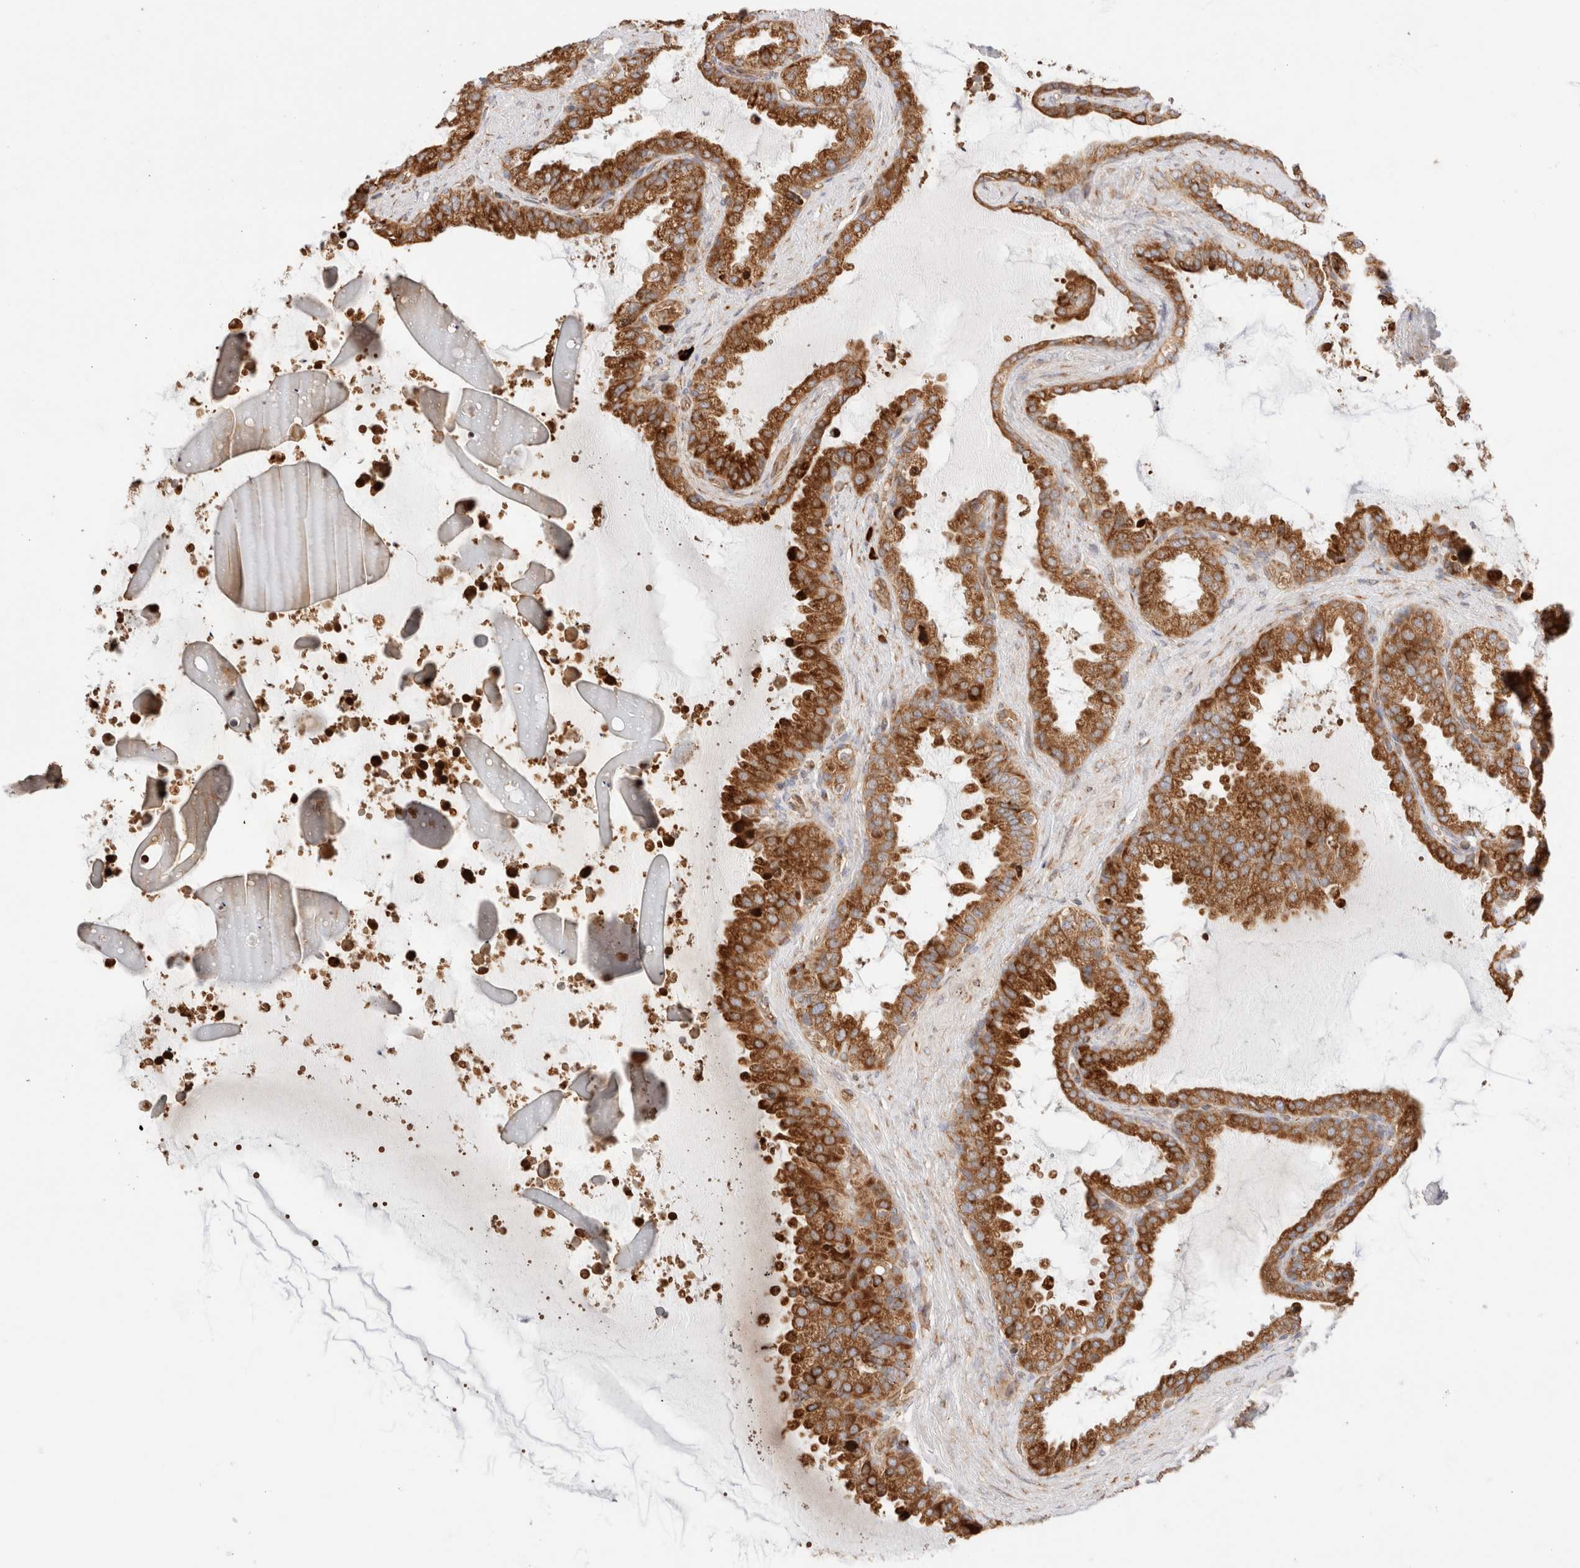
{"staining": {"intensity": "strong", "quantity": ">75%", "location": "cytoplasmic/membranous"}, "tissue": "seminal vesicle", "cell_type": "Glandular cells", "image_type": "normal", "snomed": [{"axis": "morphology", "description": "Normal tissue, NOS"}, {"axis": "topography", "description": "Seminal veicle"}], "caption": "The image demonstrates a brown stain indicating the presence of a protein in the cytoplasmic/membranous of glandular cells in seminal vesicle. (Brightfield microscopy of DAB IHC at high magnification).", "gene": "UTS2B", "patient": {"sex": "male", "age": 46}}